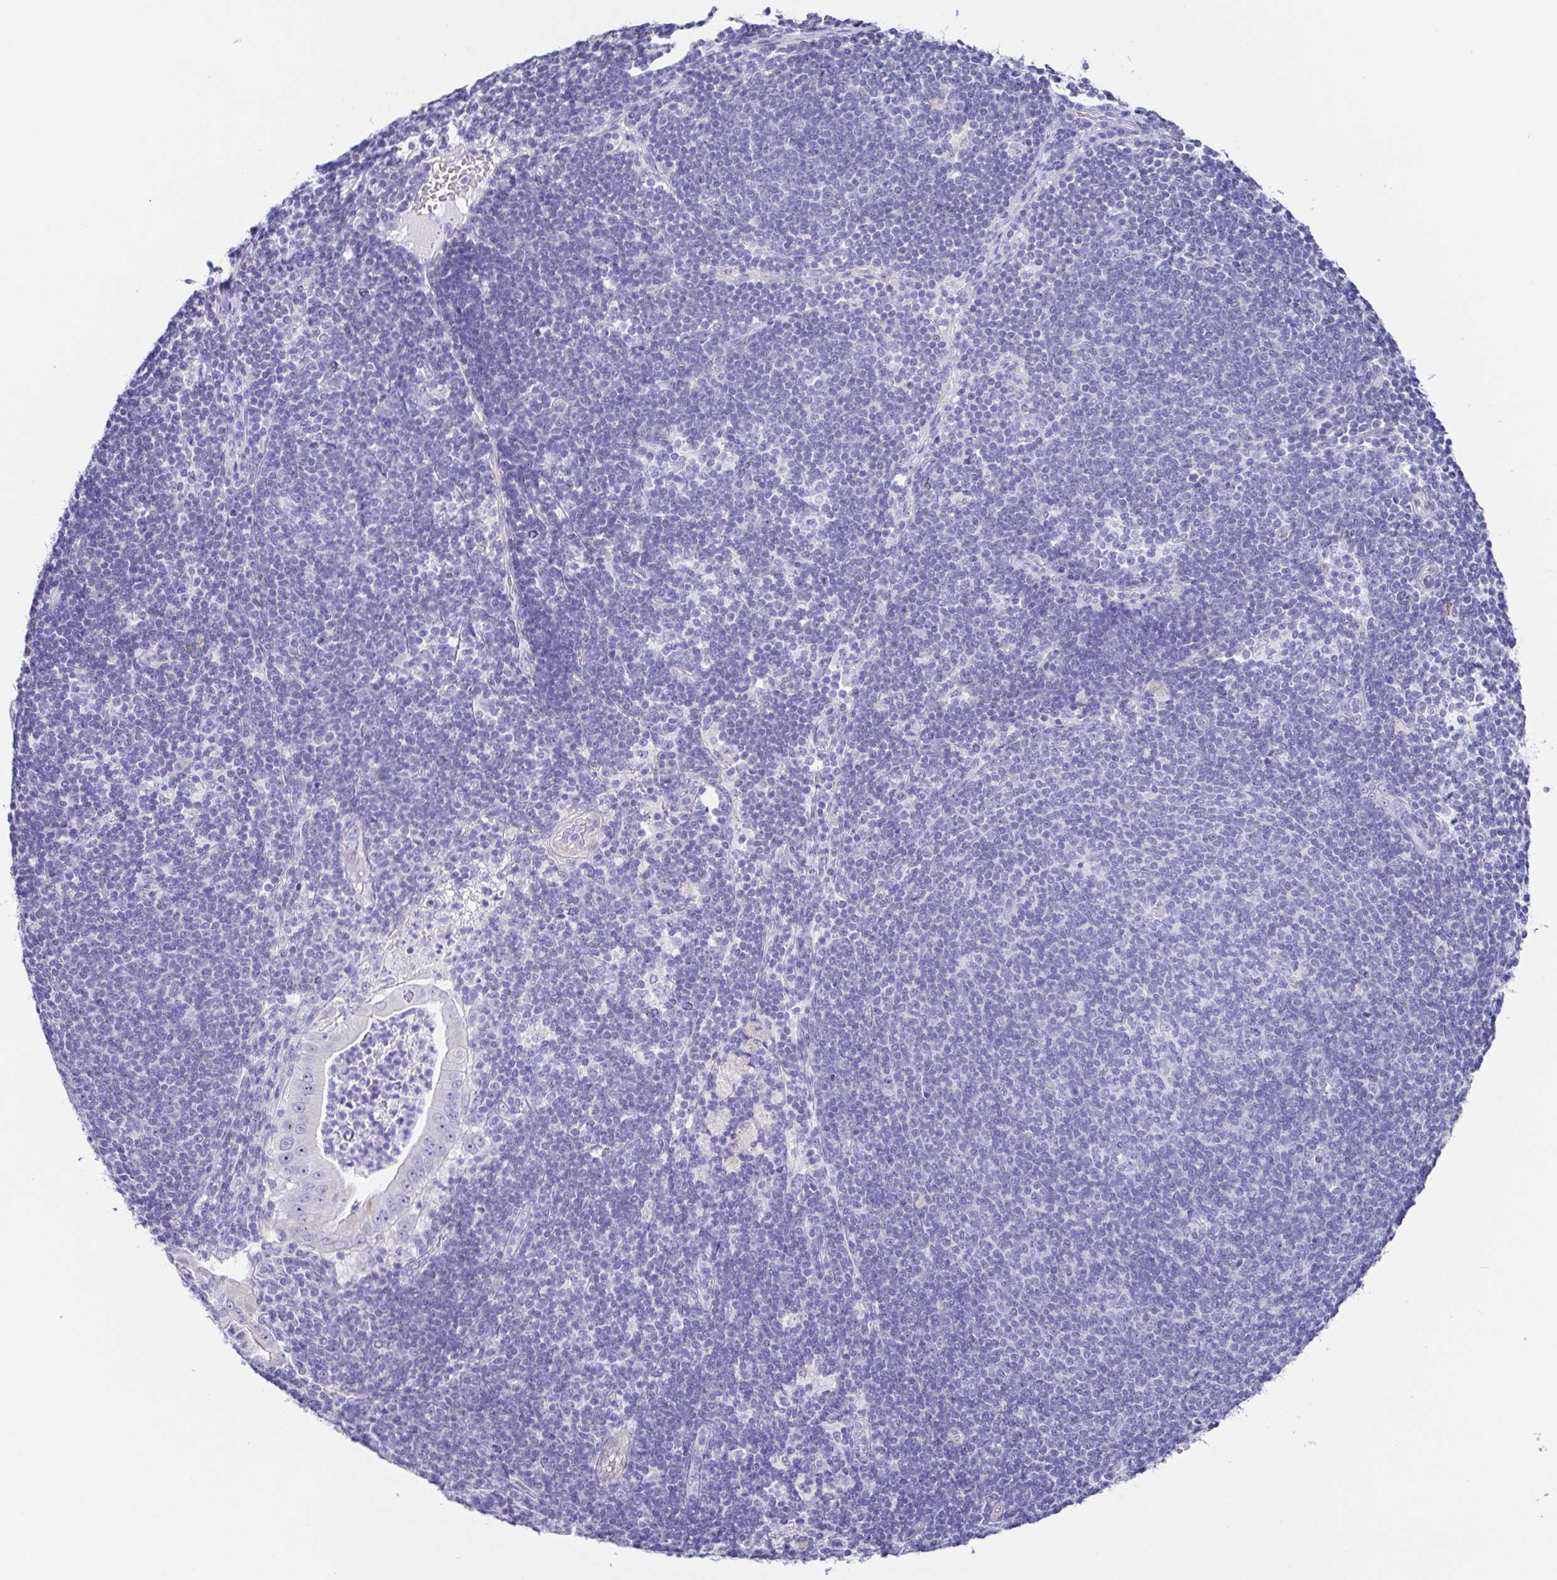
{"staining": {"intensity": "negative", "quantity": "none", "location": "none"}, "tissue": "pancreatic cancer", "cell_type": "Tumor cells", "image_type": "cancer", "snomed": [{"axis": "morphology", "description": "Adenocarcinoma, NOS"}, {"axis": "topography", "description": "Pancreas"}], "caption": "The photomicrograph exhibits no staining of tumor cells in adenocarcinoma (pancreatic).", "gene": "MUCL3", "patient": {"sex": "male", "age": 71}}